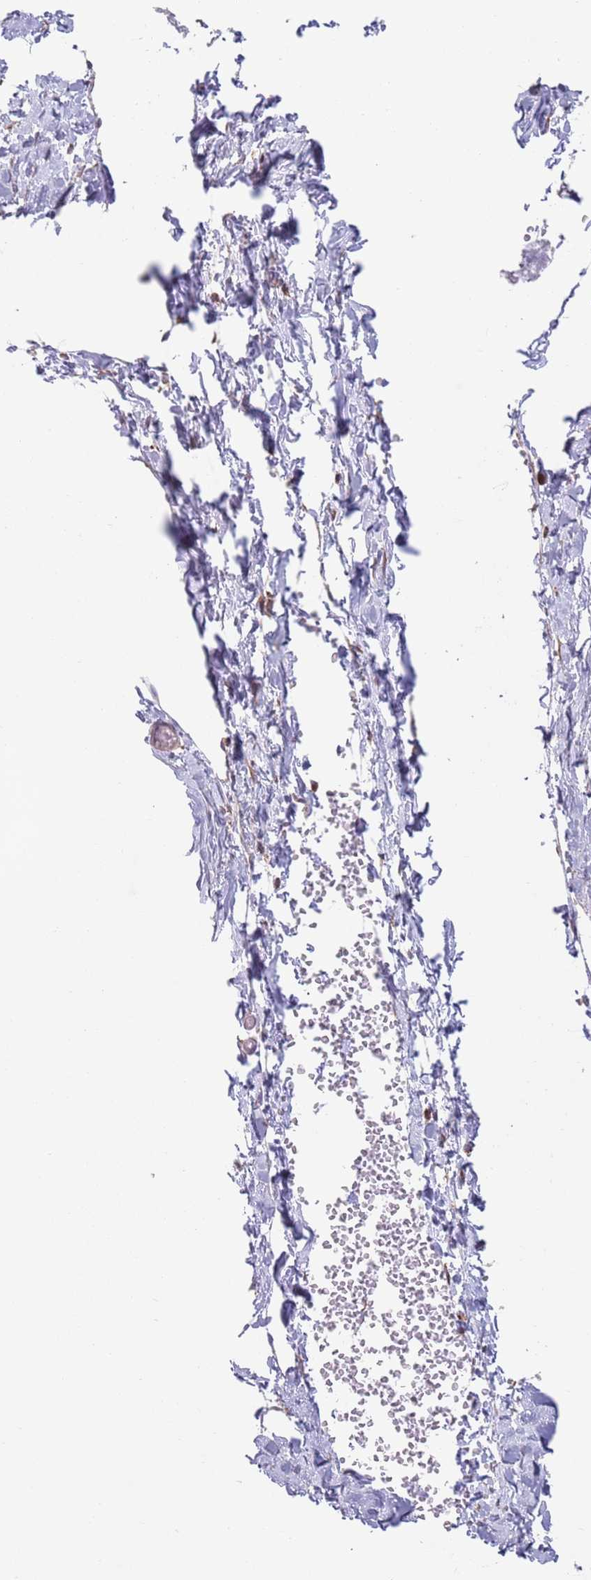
{"staining": {"intensity": "negative", "quantity": "none", "location": "none"}, "tissue": "breast", "cell_type": "Adipocytes", "image_type": "normal", "snomed": [{"axis": "morphology", "description": "Normal tissue, NOS"}, {"axis": "topography", "description": "Breast"}], "caption": "High power microscopy histopathology image of an immunohistochemistry (IHC) image of unremarkable breast, revealing no significant positivity in adipocytes. (Stains: DAB (3,3'-diaminobenzidine) immunohistochemistry with hematoxylin counter stain, Microscopy: brightfield microscopy at high magnification).", "gene": "ZMYM5", "patient": {"sex": "female", "age": 27}}